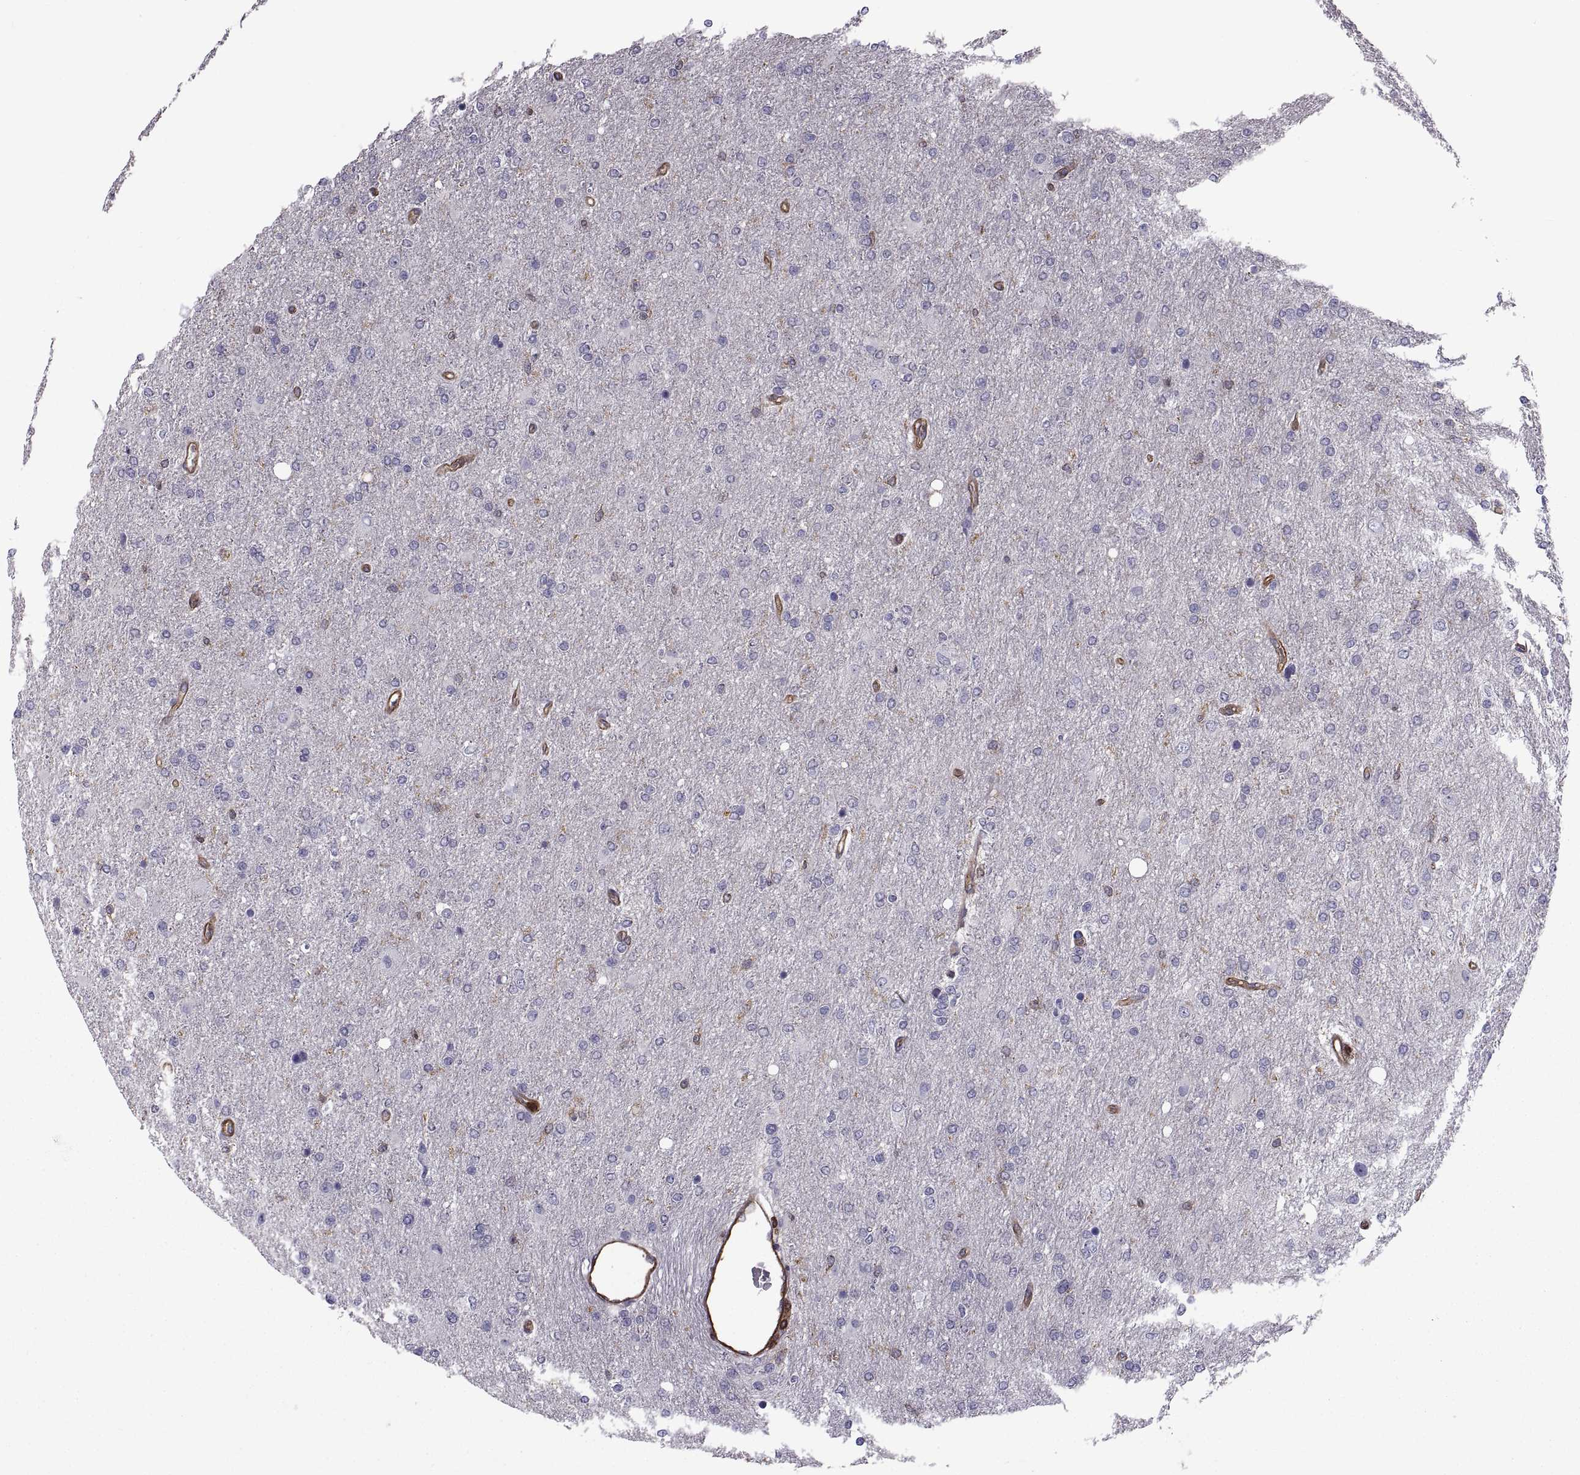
{"staining": {"intensity": "negative", "quantity": "none", "location": "none"}, "tissue": "glioma", "cell_type": "Tumor cells", "image_type": "cancer", "snomed": [{"axis": "morphology", "description": "Glioma, malignant, High grade"}, {"axis": "topography", "description": "Cerebral cortex"}], "caption": "Glioma was stained to show a protein in brown. There is no significant positivity in tumor cells.", "gene": "MYH9", "patient": {"sex": "male", "age": 70}}